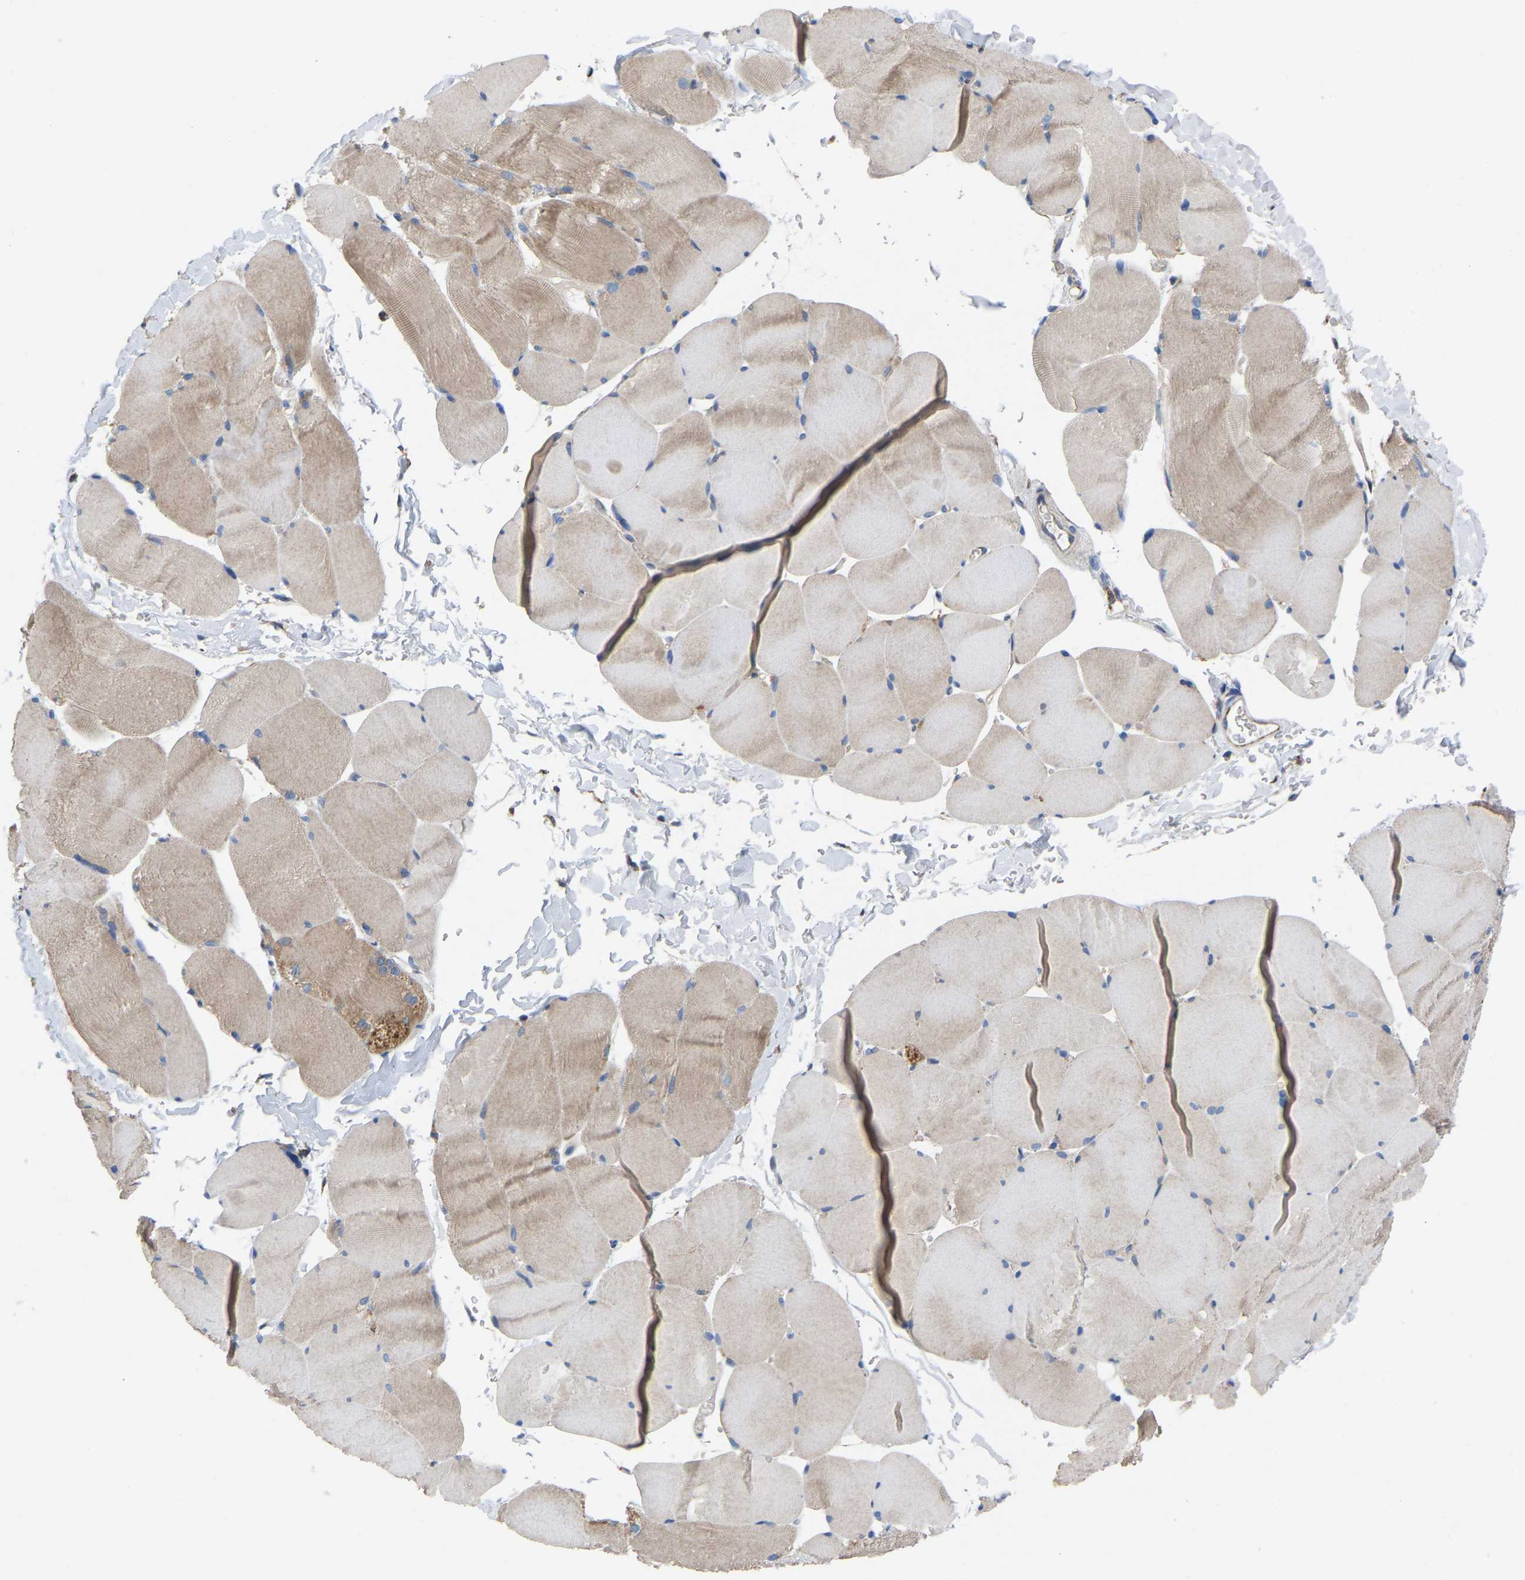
{"staining": {"intensity": "weak", "quantity": ">75%", "location": "cytoplasmic/membranous"}, "tissue": "skeletal muscle", "cell_type": "Myocytes", "image_type": "normal", "snomed": [{"axis": "morphology", "description": "Normal tissue, NOS"}, {"axis": "topography", "description": "Skin"}, {"axis": "topography", "description": "Skeletal muscle"}], "caption": "Protein positivity by IHC reveals weak cytoplasmic/membranous positivity in about >75% of myocytes in normal skeletal muscle. Ihc stains the protein of interest in brown and the nuclei are stained blue.", "gene": "BCL10", "patient": {"sex": "male", "age": 83}}